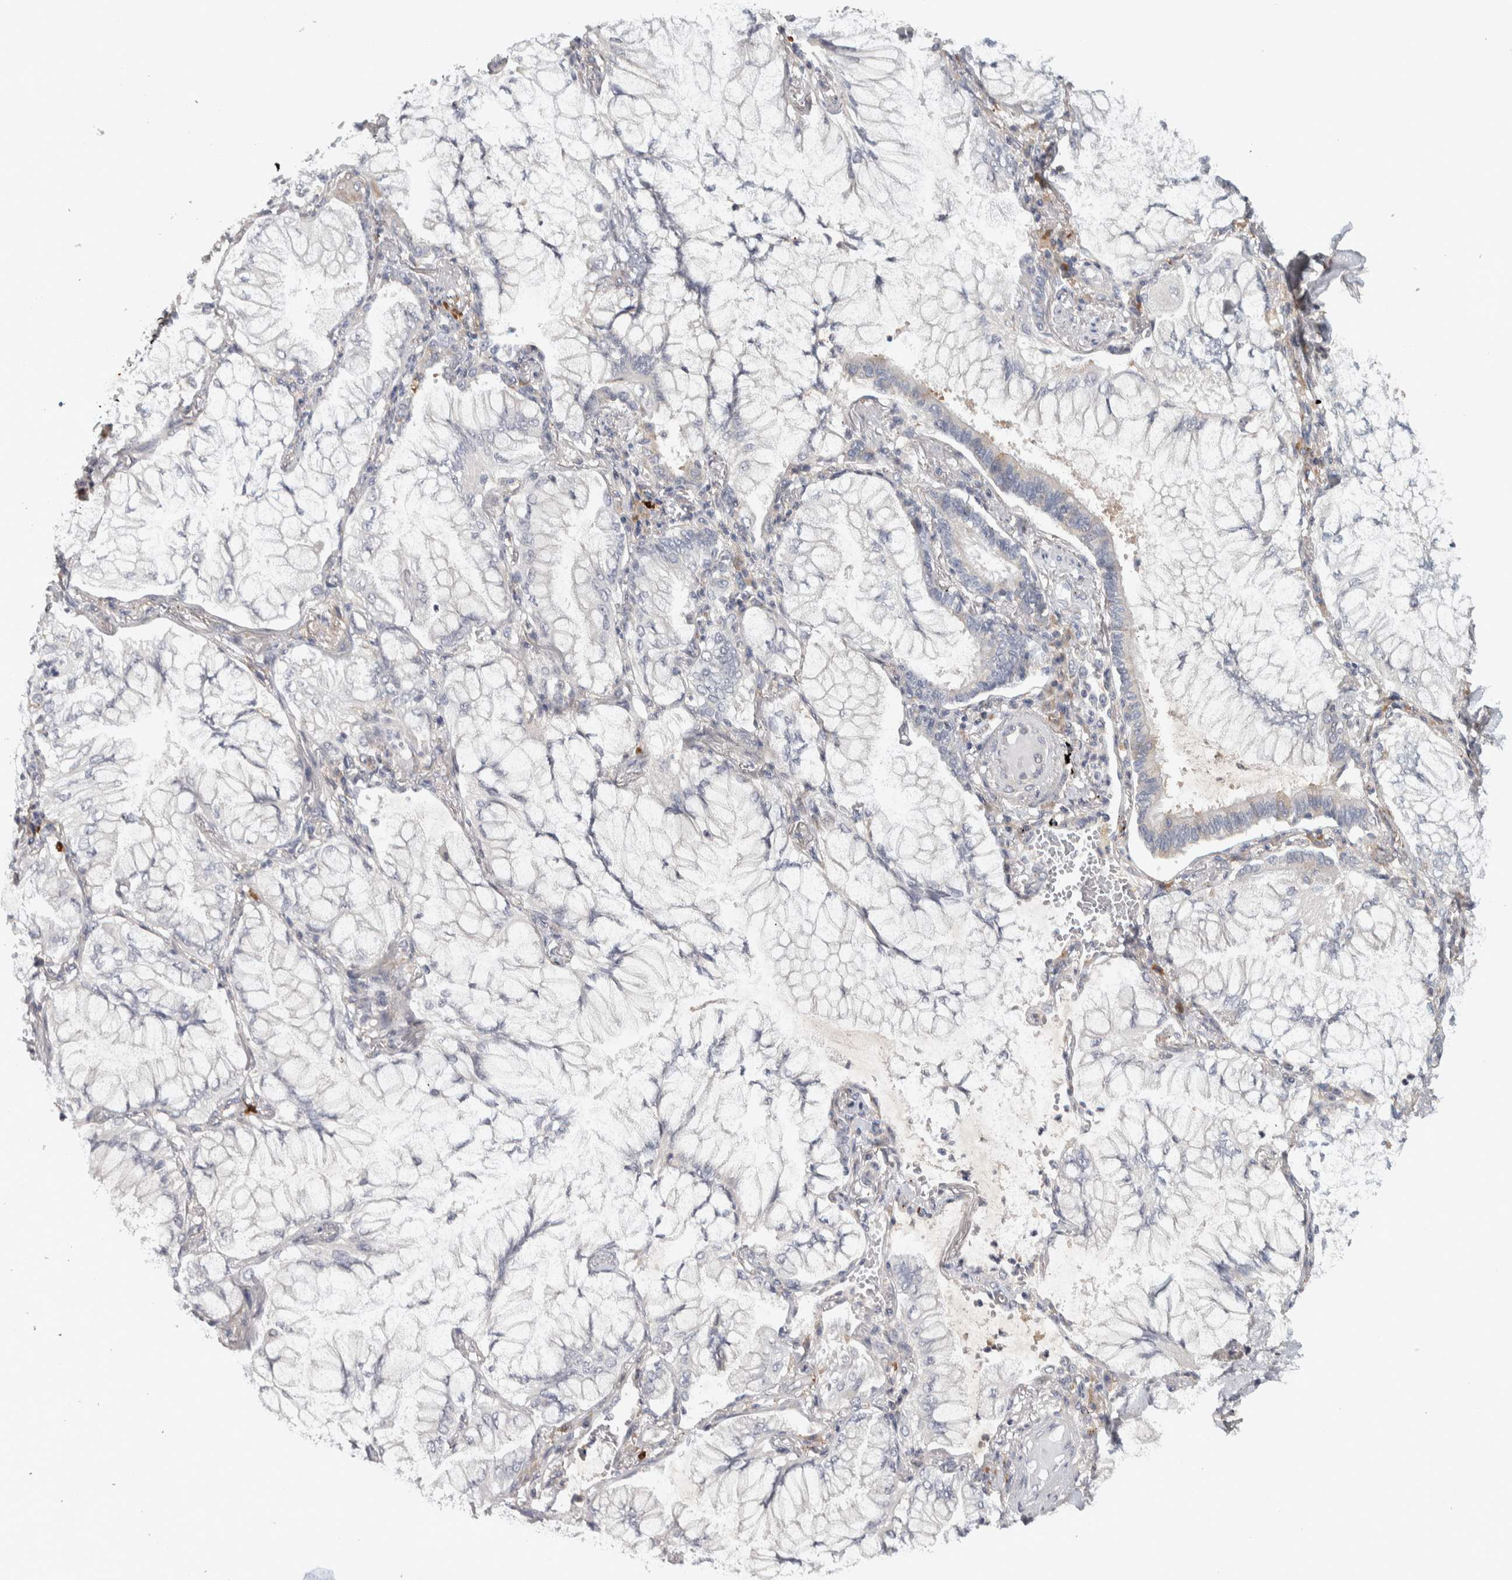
{"staining": {"intensity": "negative", "quantity": "none", "location": "none"}, "tissue": "lung cancer", "cell_type": "Tumor cells", "image_type": "cancer", "snomed": [{"axis": "morphology", "description": "Adenocarcinoma, NOS"}, {"axis": "topography", "description": "Lung"}], "caption": "Tumor cells show no significant expression in adenocarcinoma (lung).", "gene": "ADPRM", "patient": {"sex": "female", "age": 70}}